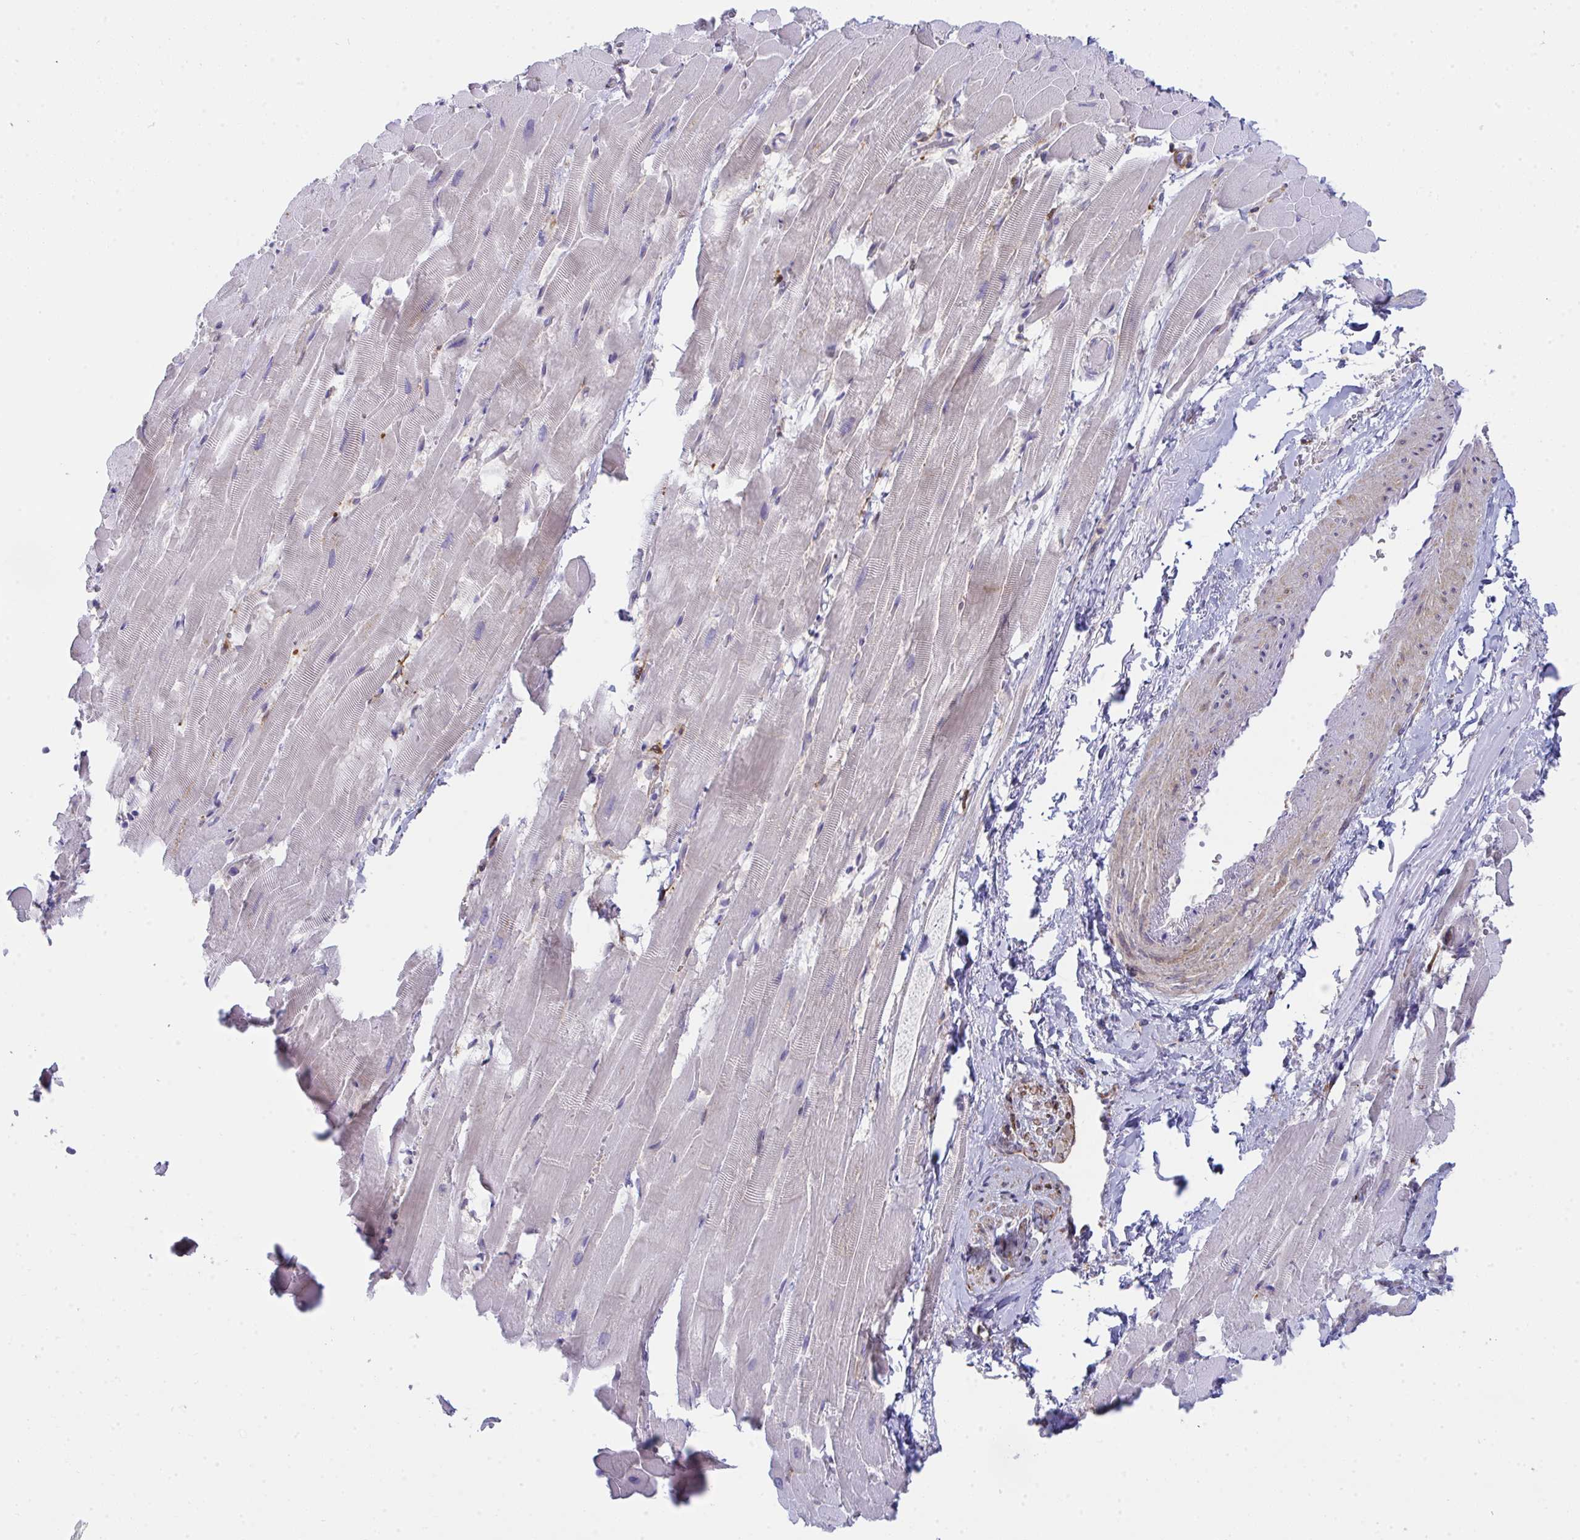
{"staining": {"intensity": "negative", "quantity": "none", "location": "none"}, "tissue": "heart muscle", "cell_type": "Cardiomyocytes", "image_type": "normal", "snomed": [{"axis": "morphology", "description": "Normal tissue, NOS"}, {"axis": "topography", "description": "Heart"}], "caption": "IHC of normal heart muscle displays no positivity in cardiomyocytes. (Brightfield microscopy of DAB IHC at high magnification).", "gene": "GAB1", "patient": {"sex": "male", "age": 37}}